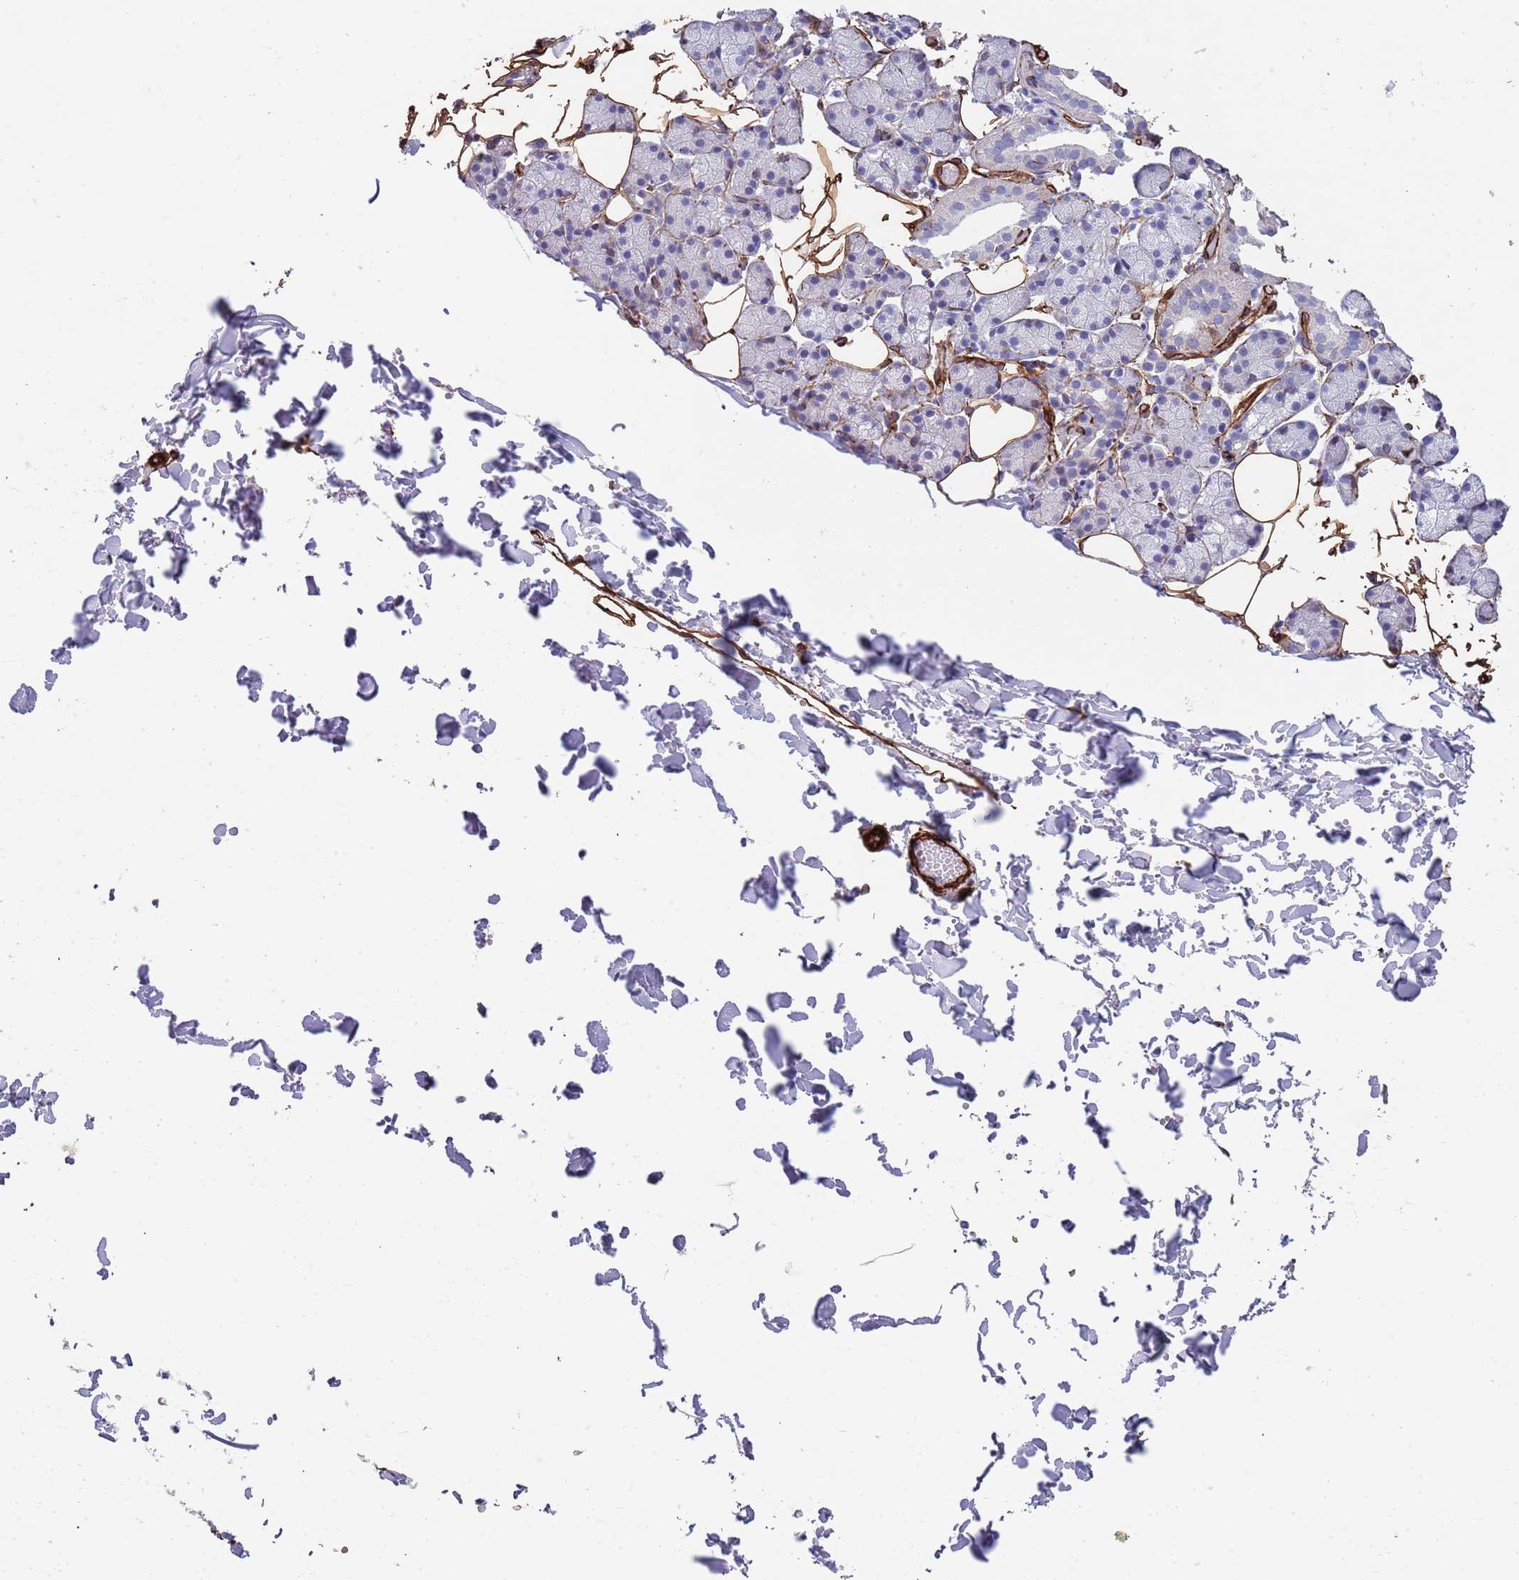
{"staining": {"intensity": "negative", "quantity": "none", "location": "none"}, "tissue": "salivary gland", "cell_type": "Glandular cells", "image_type": "normal", "snomed": [{"axis": "morphology", "description": "Normal tissue, NOS"}, {"axis": "topography", "description": "Salivary gland"}], "caption": "IHC image of benign human salivary gland stained for a protein (brown), which displays no staining in glandular cells. (Brightfield microscopy of DAB (3,3'-diaminobenzidine) IHC at high magnification).", "gene": "CAV2", "patient": {"sex": "female", "age": 33}}